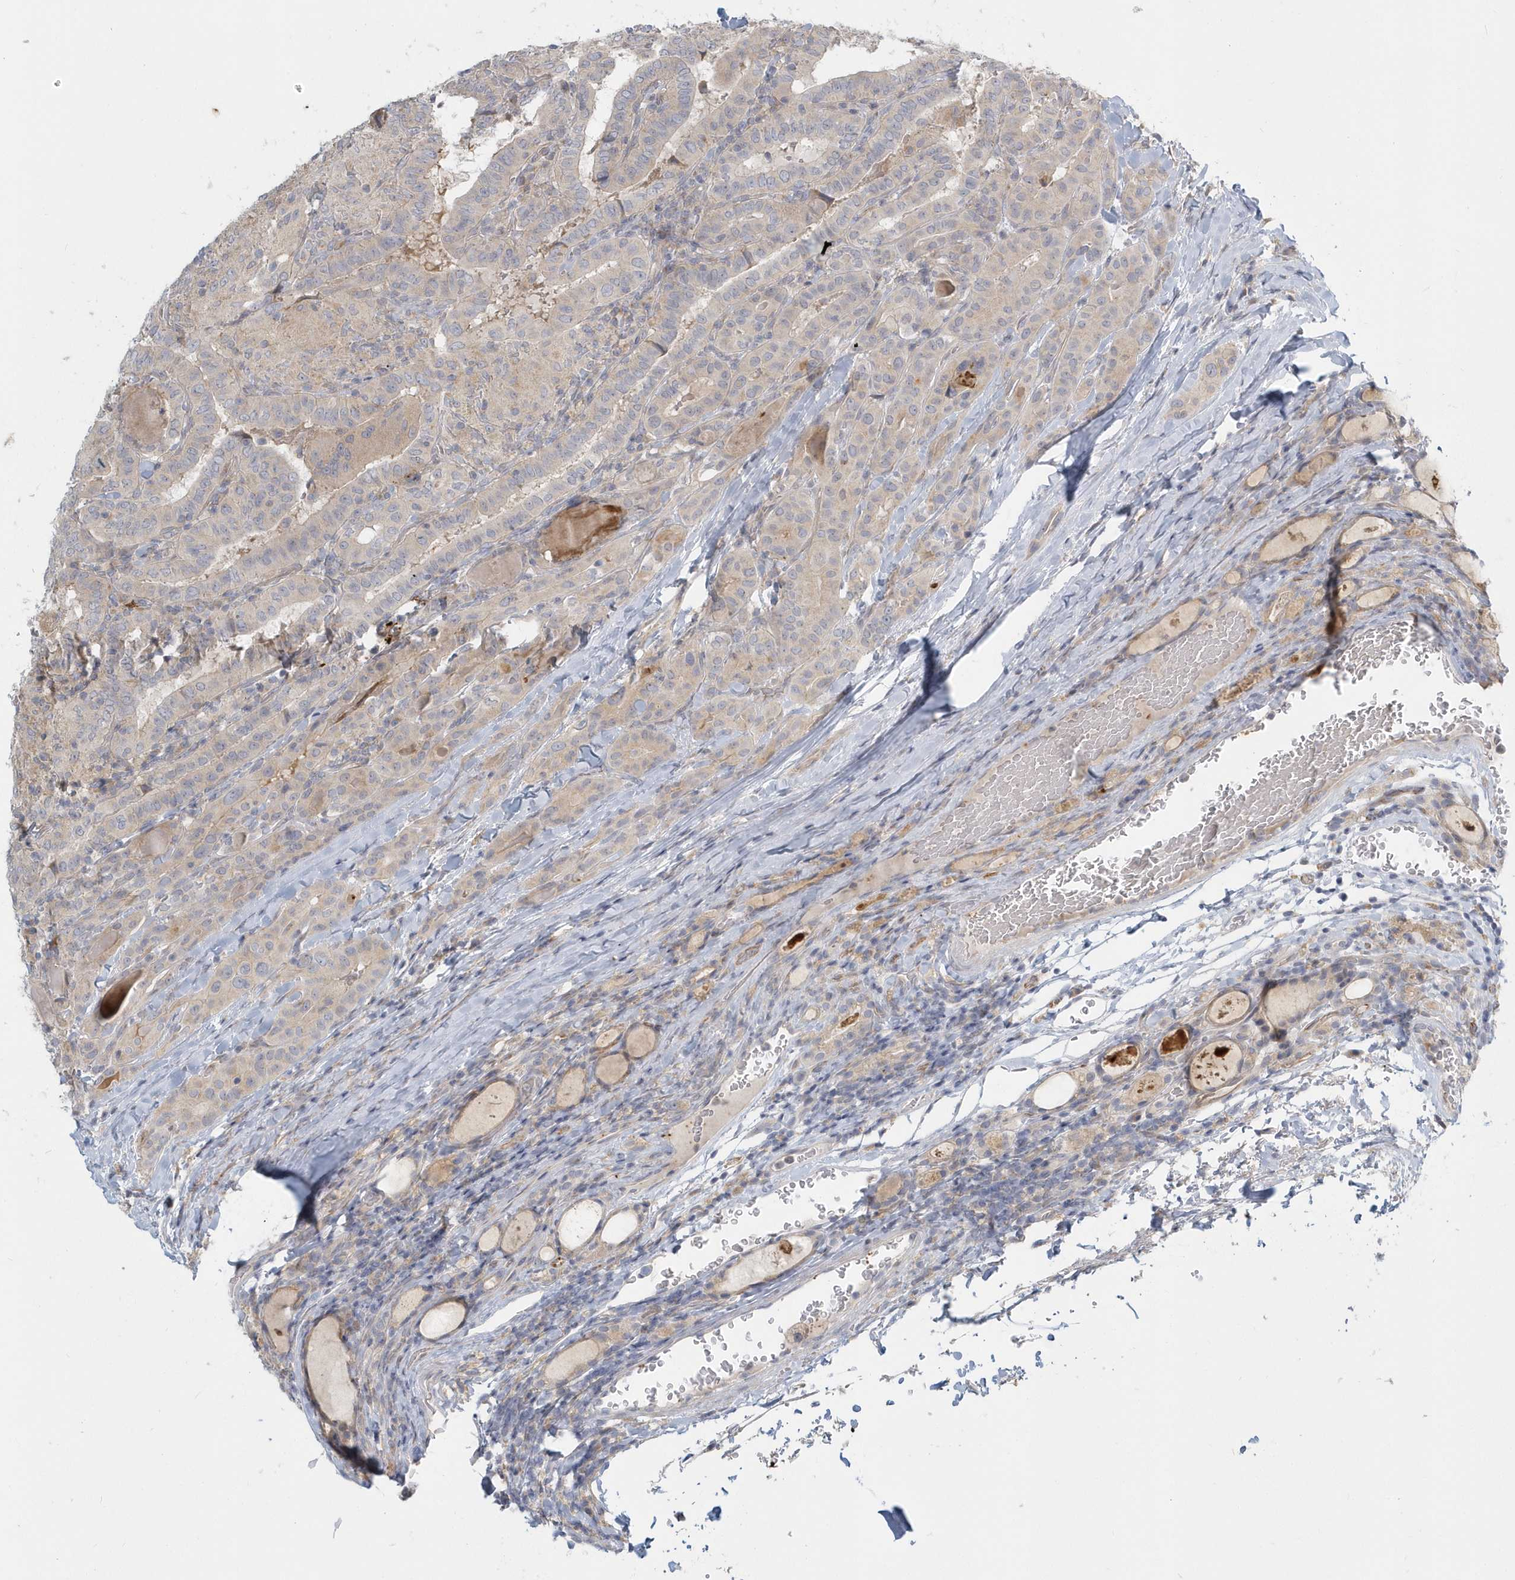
{"staining": {"intensity": "weak", "quantity": "<25%", "location": "cytoplasmic/membranous"}, "tissue": "thyroid cancer", "cell_type": "Tumor cells", "image_type": "cancer", "snomed": [{"axis": "morphology", "description": "Papillary adenocarcinoma, NOS"}, {"axis": "topography", "description": "Thyroid gland"}], "caption": "Photomicrograph shows no significant protein positivity in tumor cells of papillary adenocarcinoma (thyroid).", "gene": "NAPB", "patient": {"sex": "female", "age": 72}}